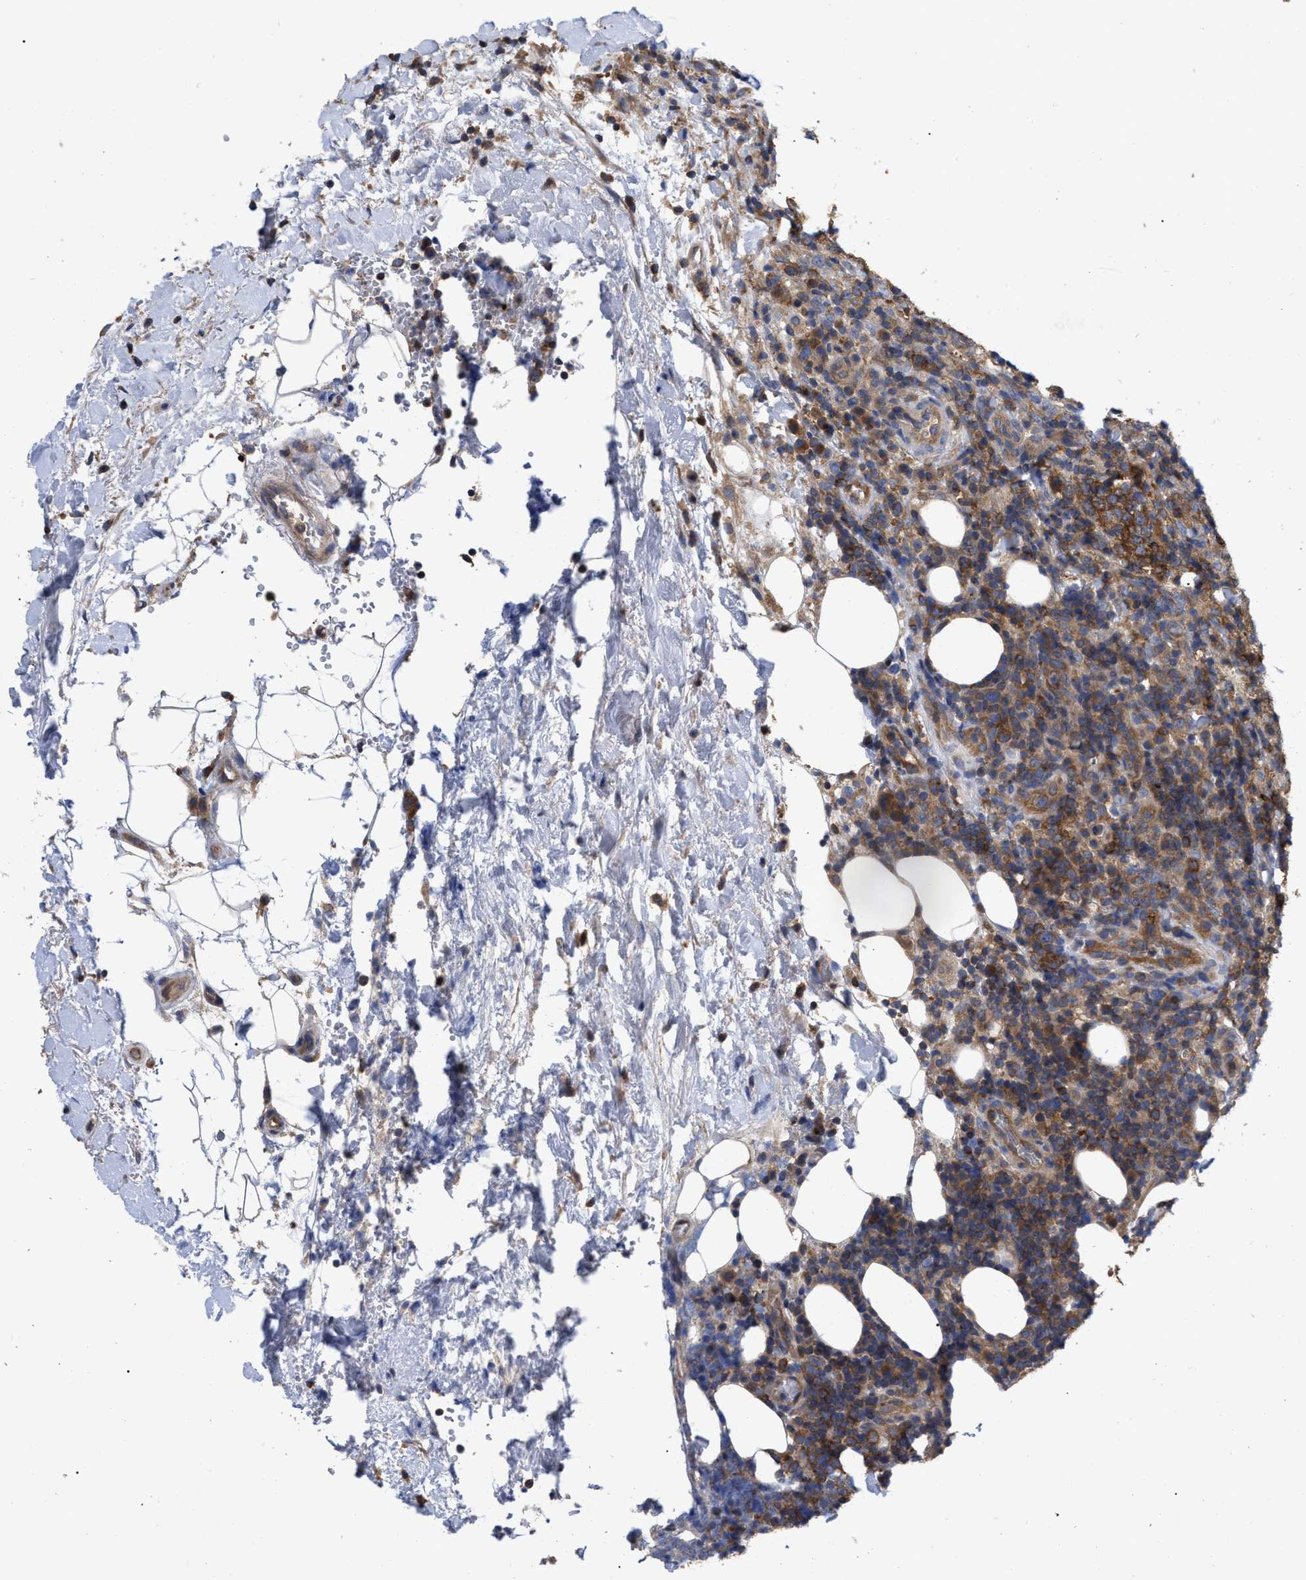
{"staining": {"intensity": "moderate", "quantity": ">75%", "location": "cytoplasmic/membranous"}, "tissue": "lymphoma", "cell_type": "Tumor cells", "image_type": "cancer", "snomed": [{"axis": "morphology", "description": "Malignant lymphoma, non-Hodgkin's type, High grade"}, {"axis": "topography", "description": "Lymph node"}], "caption": "DAB immunohistochemical staining of lymphoma demonstrates moderate cytoplasmic/membranous protein positivity in about >75% of tumor cells.", "gene": "RAP1GDS1", "patient": {"sex": "female", "age": 76}}